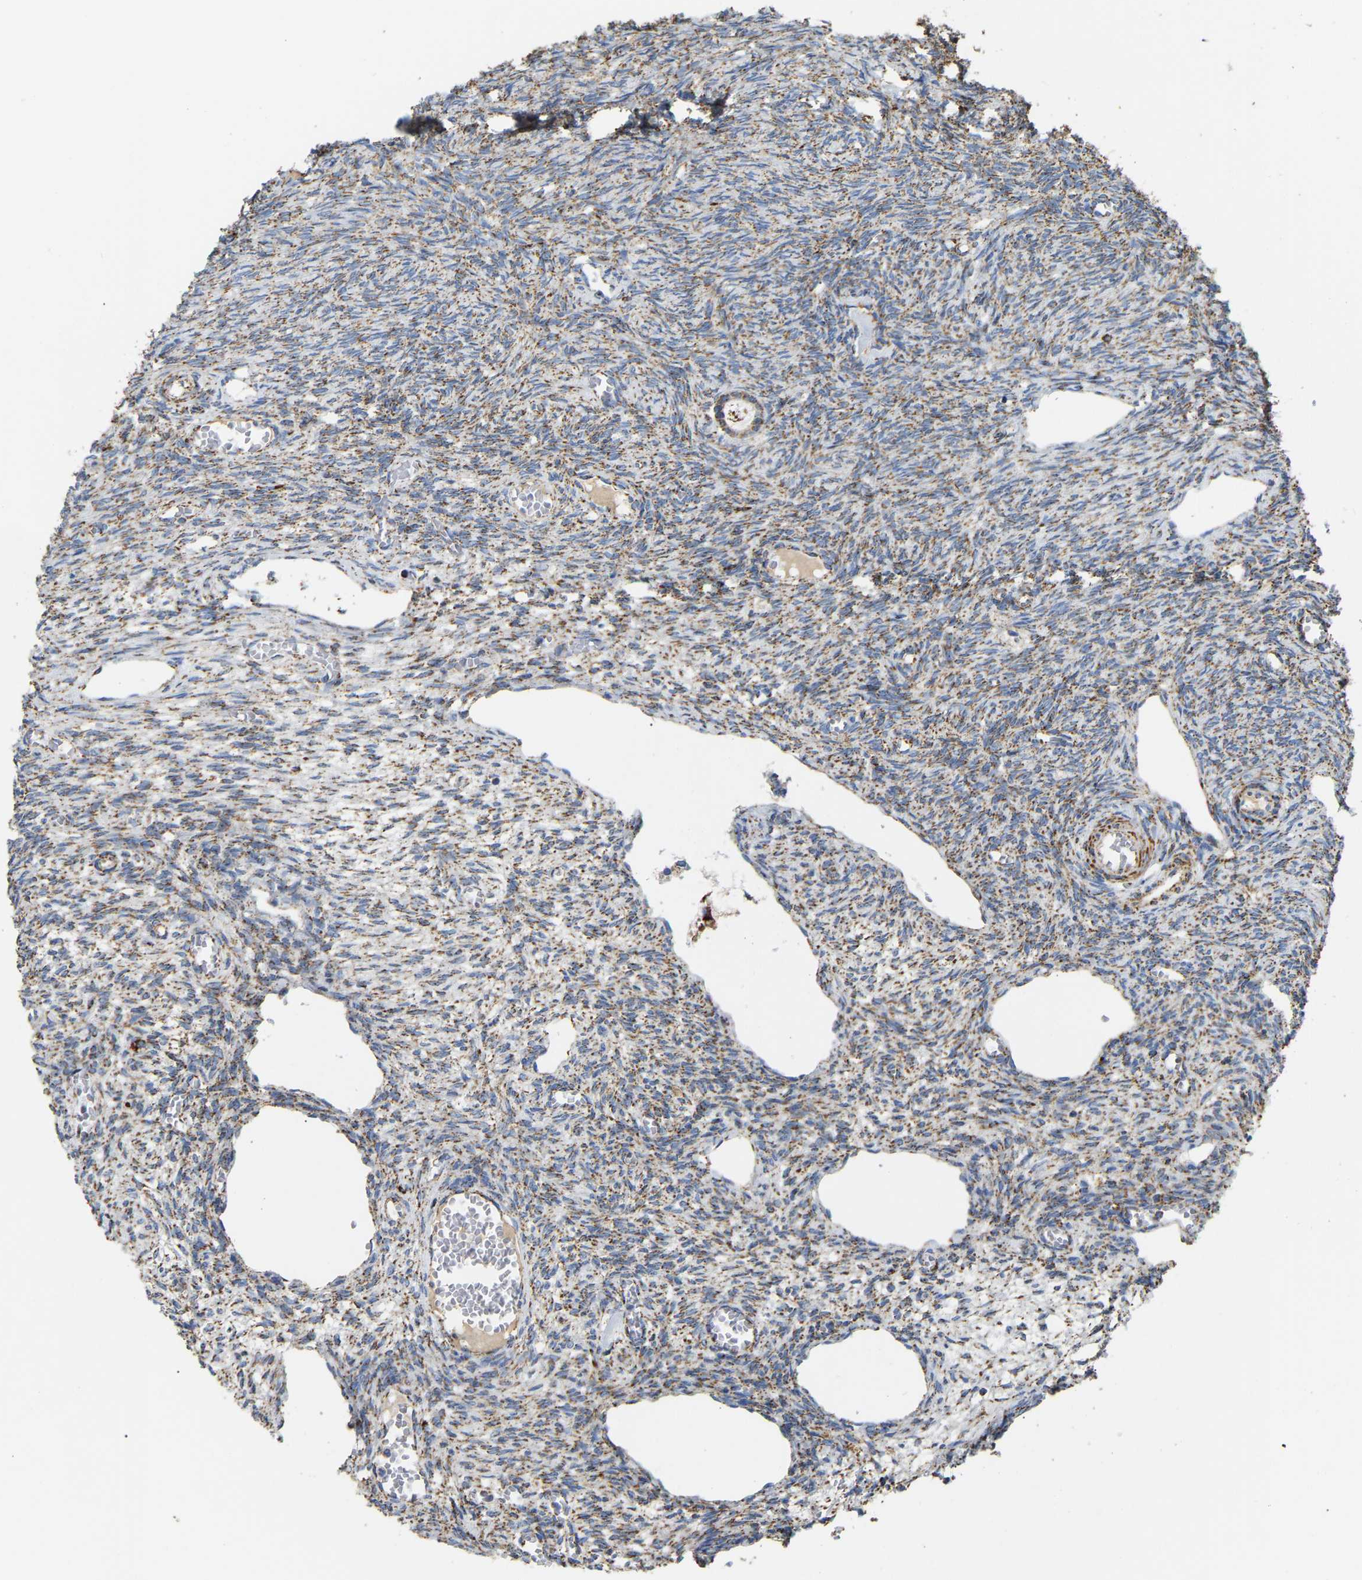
{"staining": {"intensity": "weak", "quantity": "25%-75%", "location": "cytoplasmic/membranous"}, "tissue": "ovary", "cell_type": "Follicle cells", "image_type": "normal", "snomed": [{"axis": "morphology", "description": "Normal tissue, NOS"}, {"axis": "topography", "description": "Ovary"}], "caption": "Immunohistochemistry photomicrograph of benign human ovary stained for a protein (brown), which shows low levels of weak cytoplasmic/membranous expression in approximately 25%-75% of follicle cells.", "gene": "HIBADH", "patient": {"sex": "female", "age": 27}}